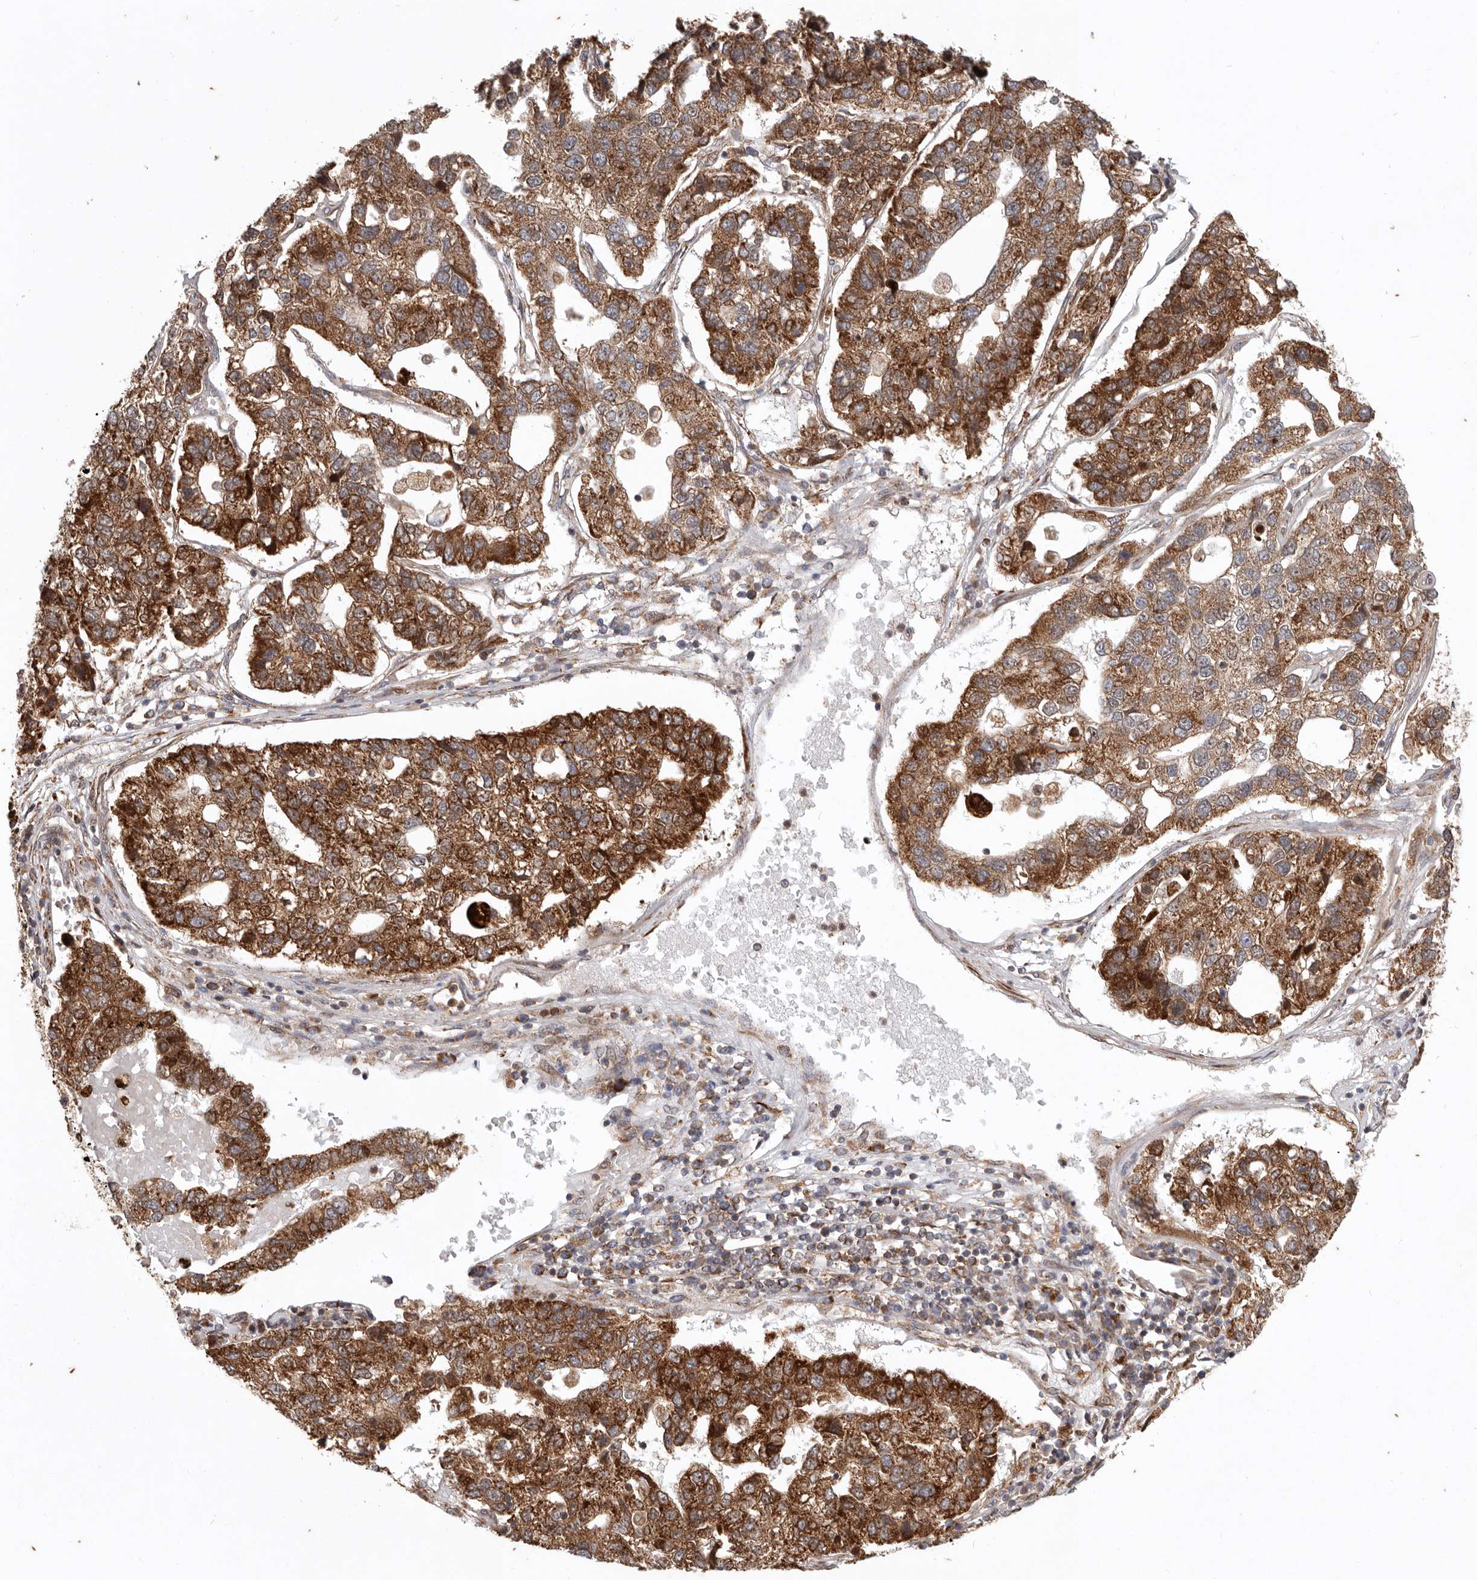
{"staining": {"intensity": "strong", "quantity": ">75%", "location": "cytoplasmic/membranous"}, "tissue": "pancreatic cancer", "cell_type": "Tumor cells", "image_type": "cancer", "snomed": [{"axis": "morphology", "description": "Adenocarcinoma, NOS"}, {"axis": "topography", "description": "Pancreas"}], "caption": "Protein staining of adenocarcinoma (pancreatic) tissue exhibits strong cytoplasmic/membranous staining in approximately >75% of tumor cells.", "gene": "MRPS10", "patient": {"sex": "female", "age": 61}}